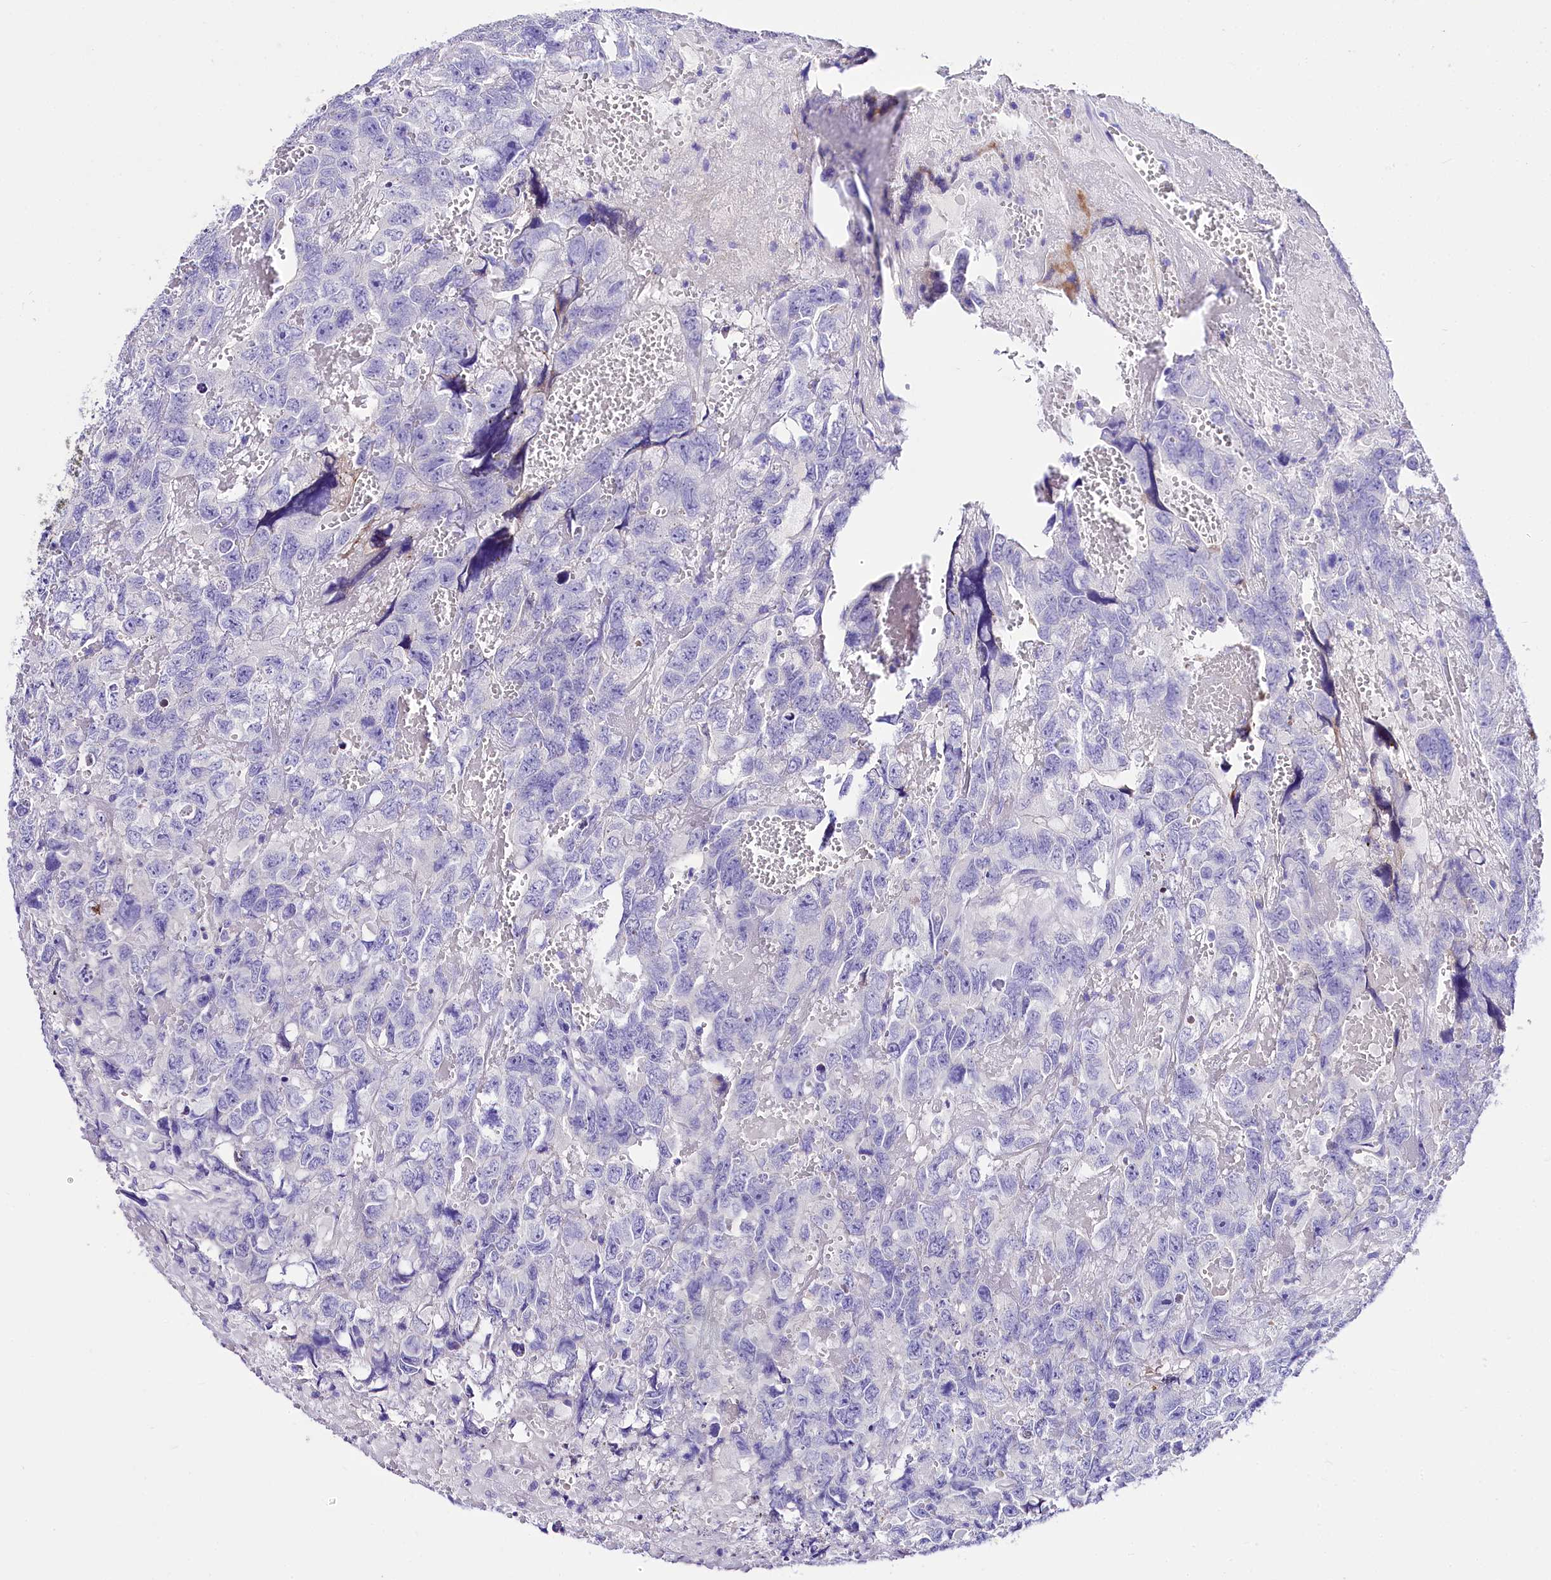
{"staining": {"intensity": "negative", "quantity": "none", "location": "none"}, "tissue": "testis cancer", "cell_type": "Tumor cells", "image_type": "cancer", "snomed": [{"axis": "morphology", "description": "Carcinoma, Embryonal, NOS"}, {"axis": "topography", "description": "Testis"}], "caption": "This is a histopathology image of immunohistochemistry staining of embryonal carcinoma (testis), which shows no staining in tumor cells.", "gene": "A2ML1", "patient": {"sex": "male", "age": 45}}